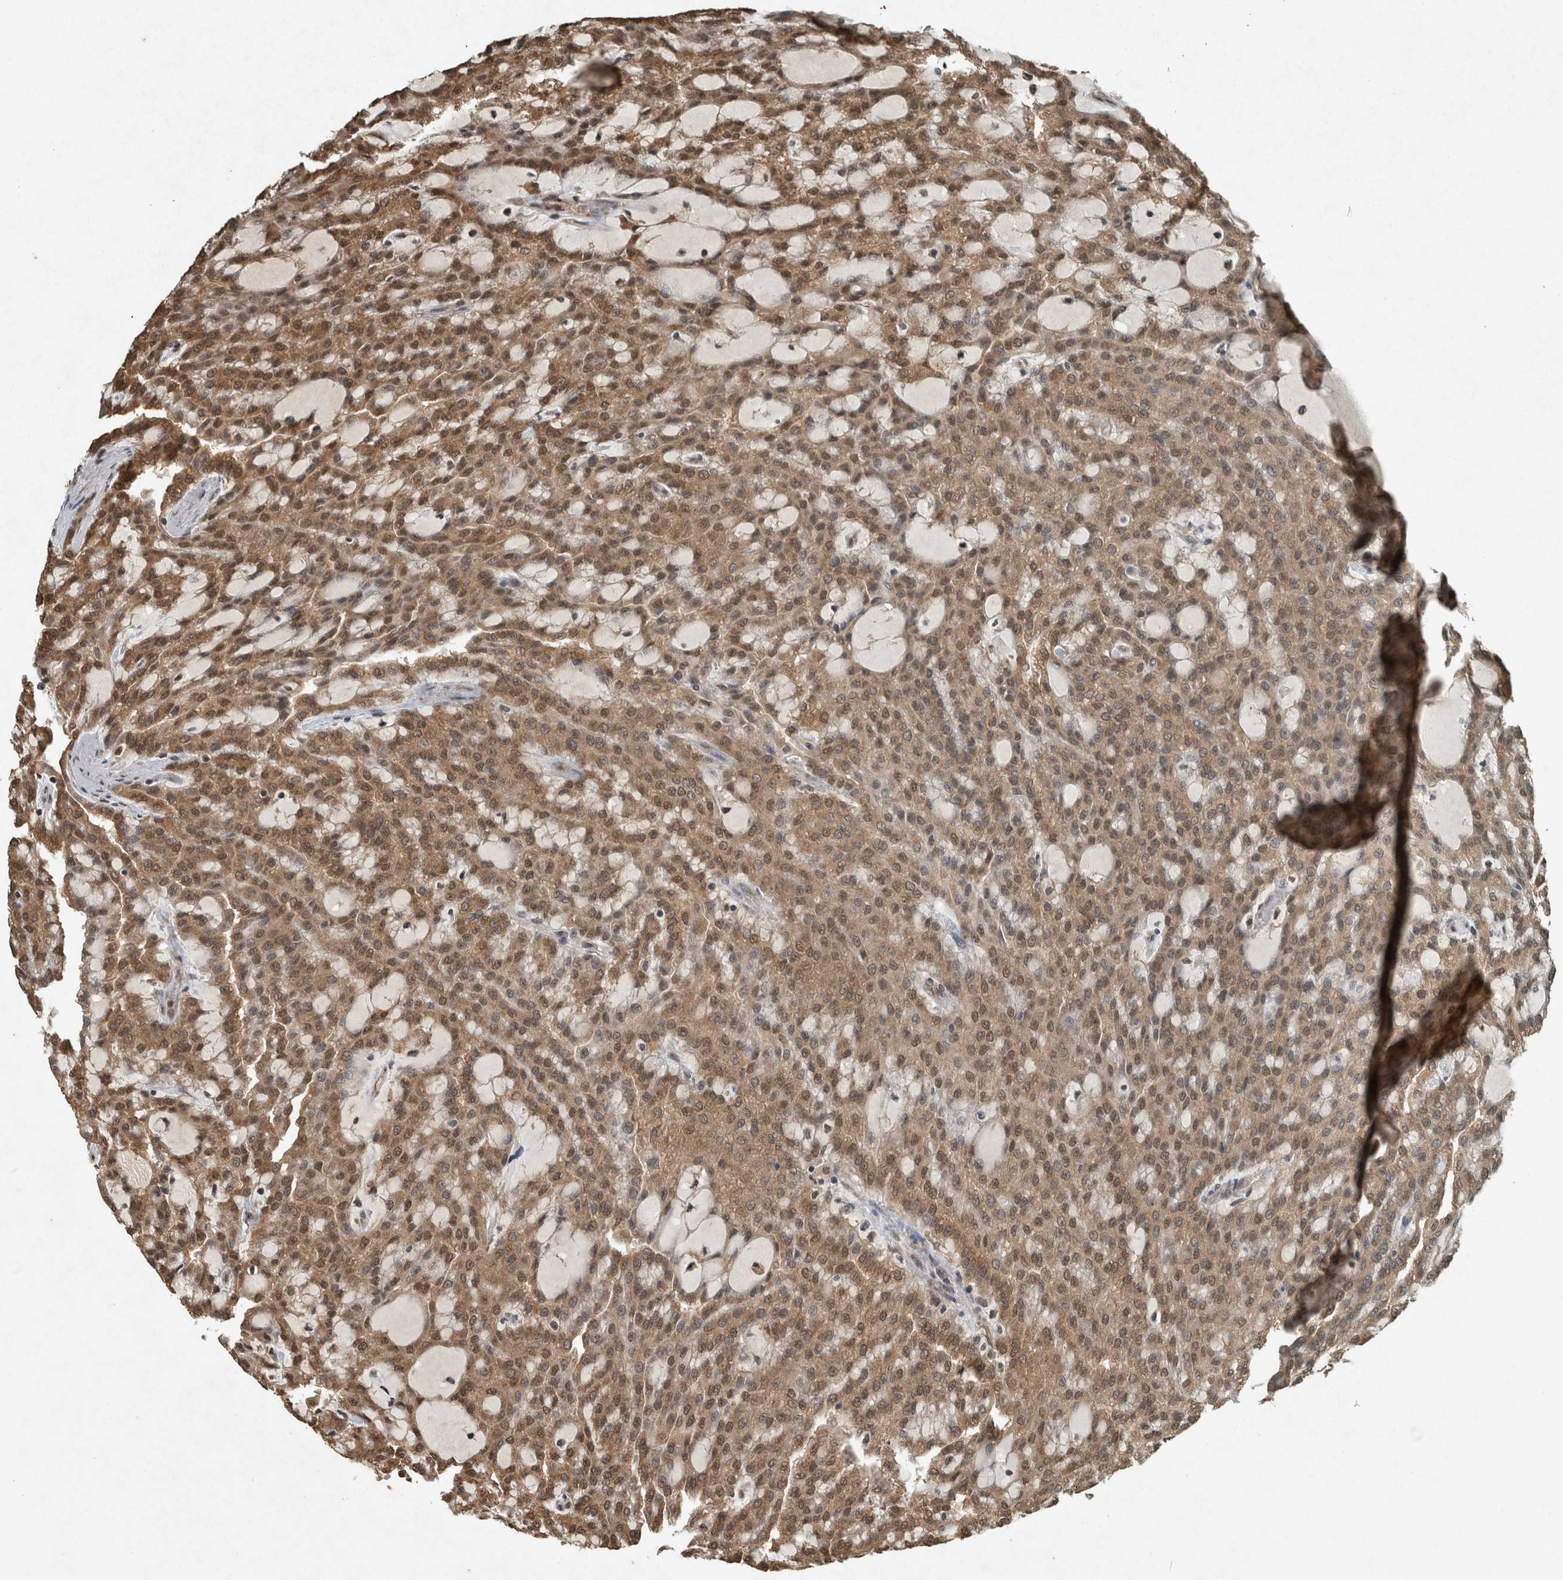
{"staining": {"intensity": "moderate", "quantity": ">75%", "location": "cytoplasmic/membranous,nuclear"}, "tissue": "renal cancer", "cell_type": "Tumor cells", "image_type": "cancer", "snomed": [{"axis": "morphology", "description": "Adenocarcinoma, NOS"}, {"axis": "topography", "description": "Kidney"}], "caption": "Protein analysis of renal cancer (adenocarcinoma) tissue demonstrates moderate cytoplasmic/membranous and nuclear staining in approximately >75% of tumor cells. (Brightfield microscopy of DAB IHC at high magnification).", "gene": "ARHGEF12", "patient": {"sex": "male", "age": 63}}